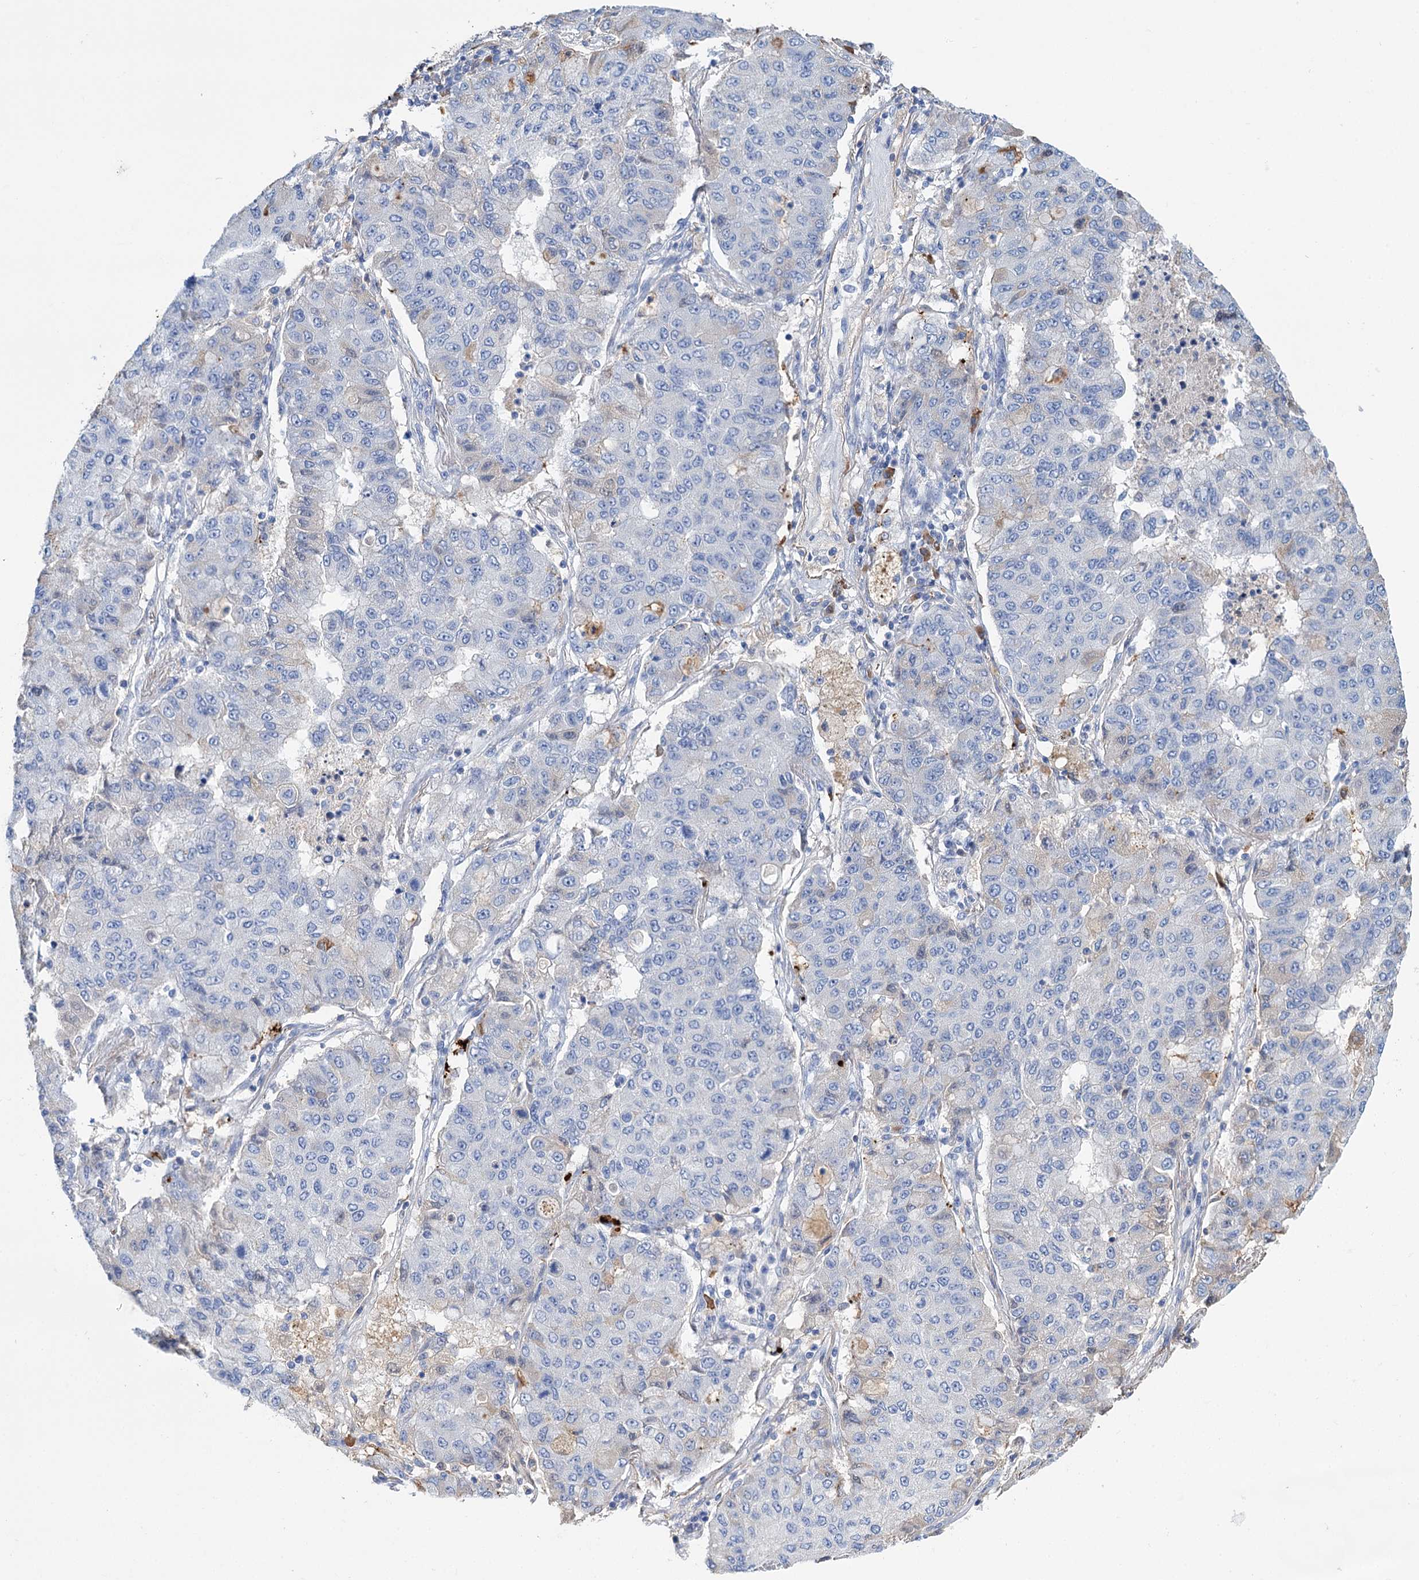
{"staining": {"intensity": "negative", "quantity": "none", "location": "none"}, "tissue": "lung cancer", "cell_type": "Tumor cells", "image_type": "cancer", "snomed": [{"axis": "morphology", "description": "Squamous cell carcinoma, NOS"}, {"axis": "topography", "description": "Lung"}], "caption": "Lung cancer (squamous cell carcinoma) was stained to show a protein in brown. There is no significant staining in tumor cells. (Brightfield microscopy of DAB IHC at high magnification).", "gene": "FBXW12", "patient": {"sex": "male", "age": 74}}